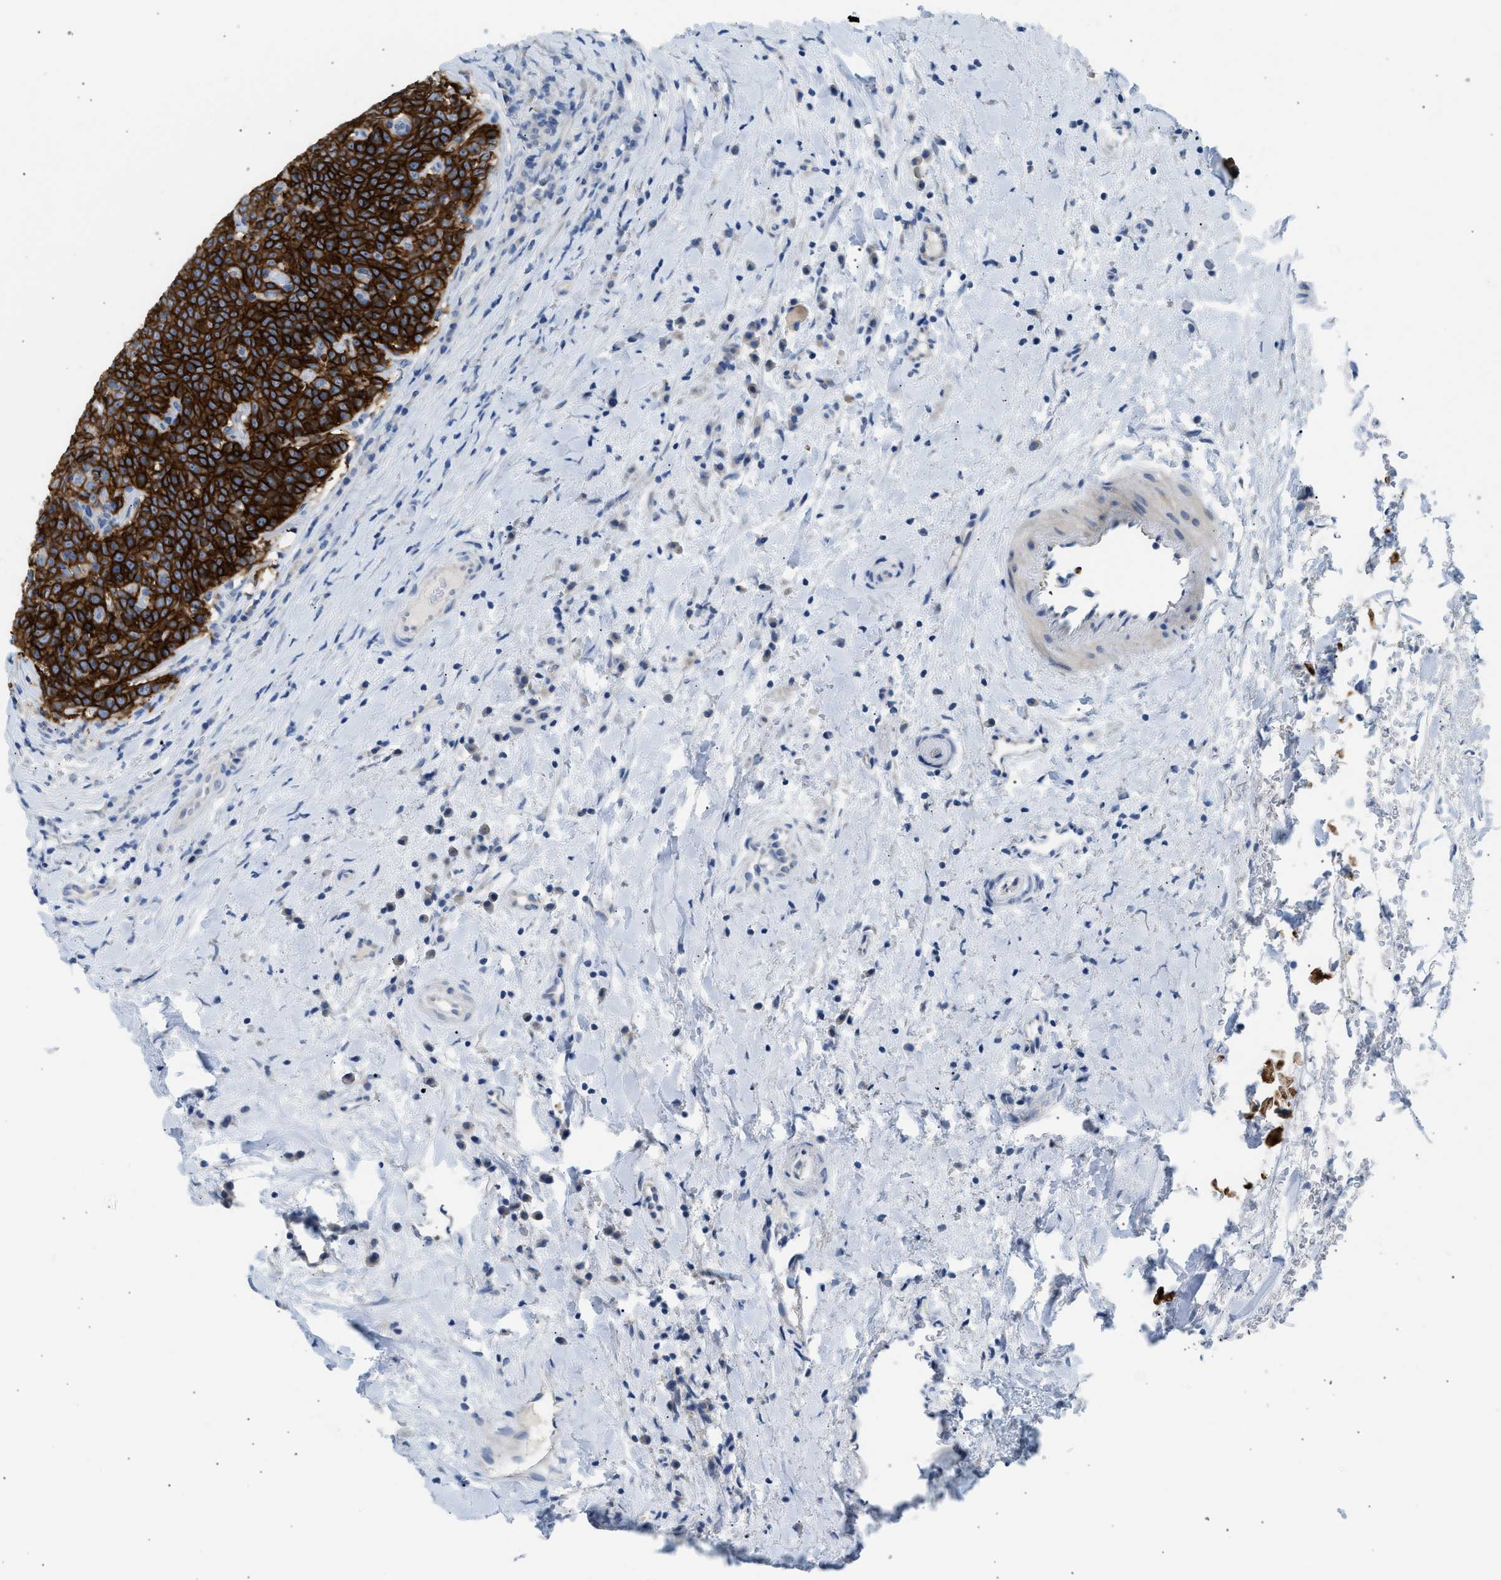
{"staining": {"intensity": "strong", "quantity": ">75%", "location": "cytoplasmic/membranous"}, "tissue": "head and neck cancer", "cell_type": "Tumor cells", "image_type": "cancer", "snomed": [{"axis": "morphology", "description": "Squamous cell carcinoma, NOS"}, {"axis": "morphology", "description": "Squamous cell carcinoma, metastatic, NOS"}, {"axis": "topography", "description": "Lymph node"}, {"axis": "topography", "description": "Head-Neck"}], "caption": "Brown immunohistochemical staining in metastatic squamous cell carcinoma (head and neck) displays strong cytoplasmic/membranous expression in about >75% of tumor cells.", "gene": "ERBB2", "patient": {"sex": "male", "age": 62}}